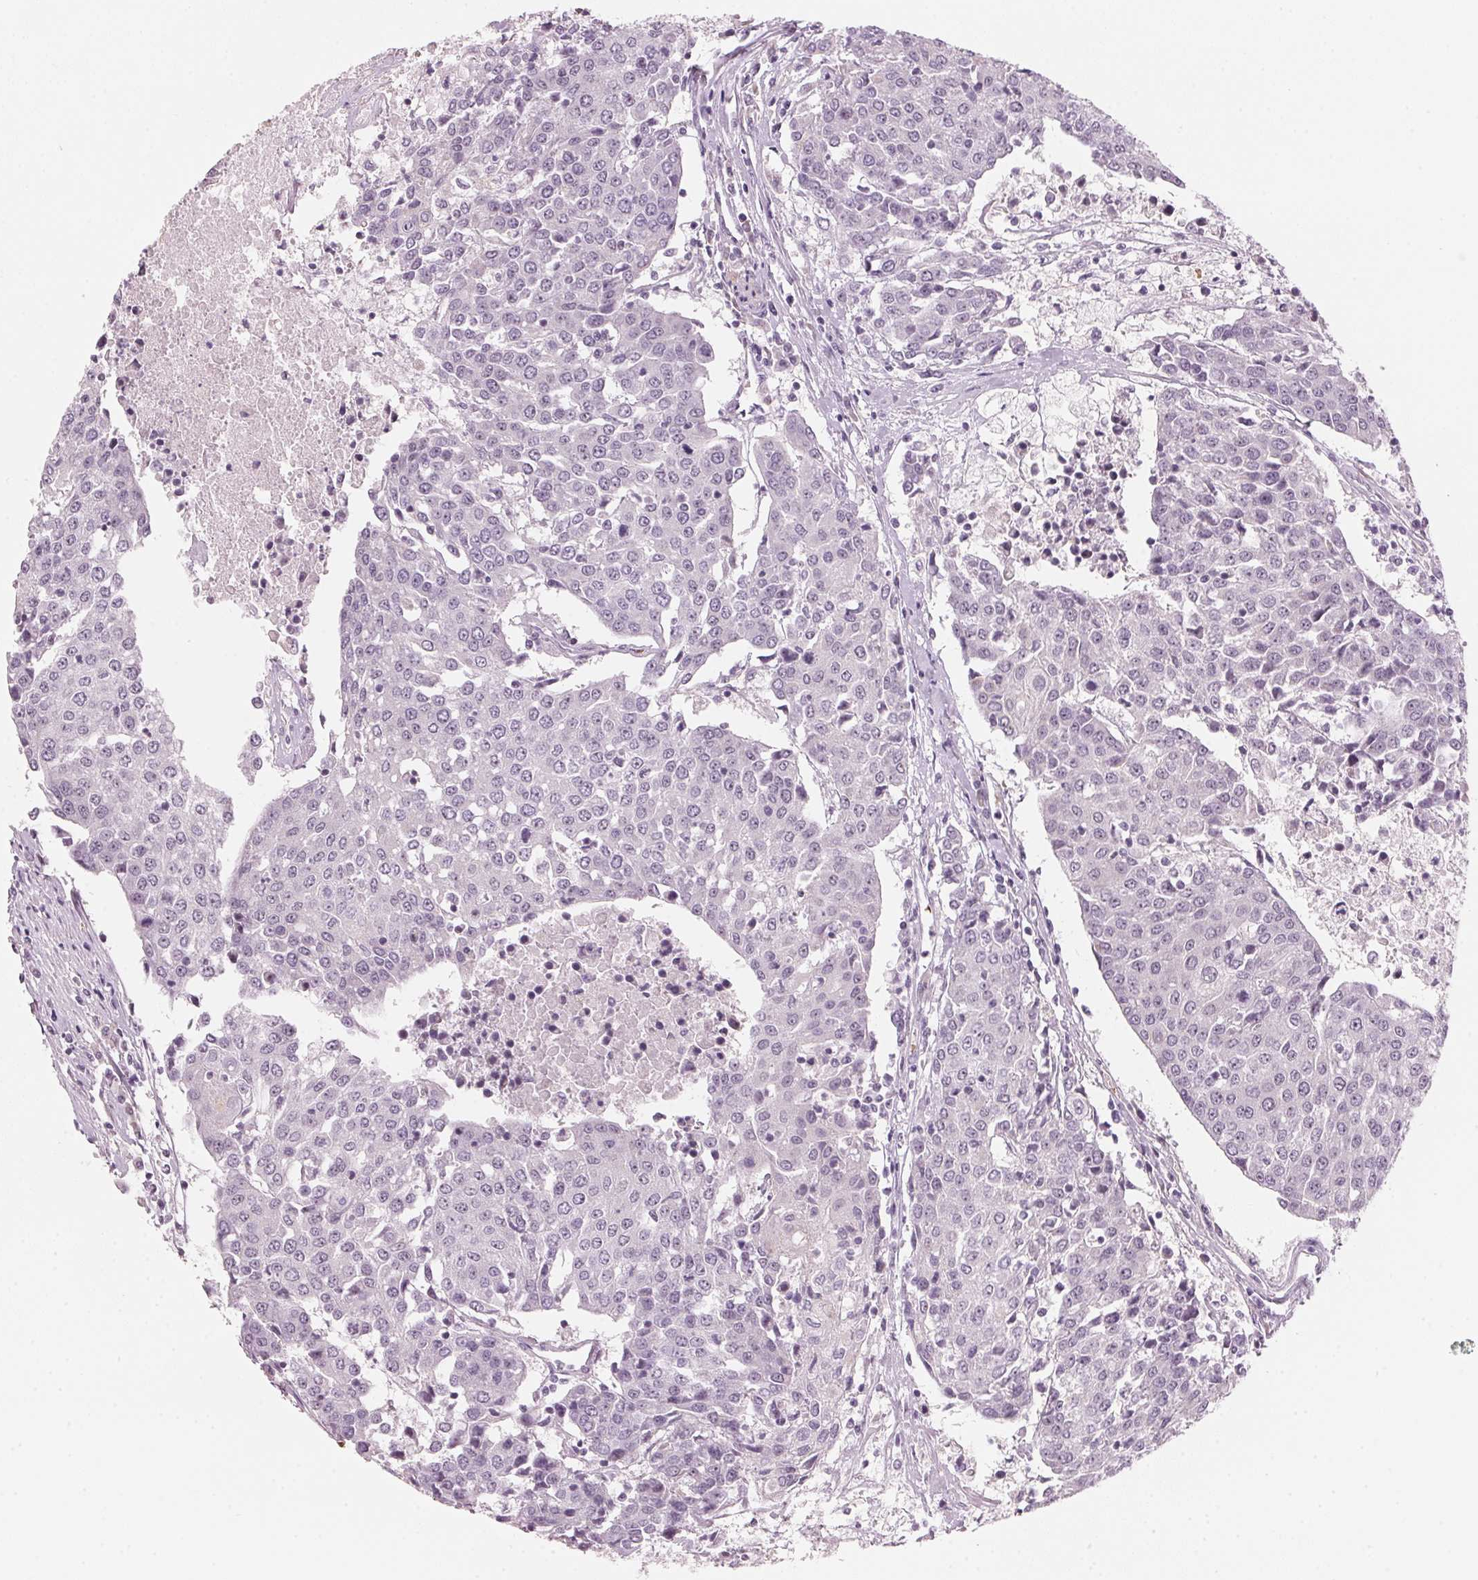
{"staining": {"intensity": "weak", "quantity": "<25%", "location": "nuclear"}, "tissue": "urothelial cancer", "cell_type": "Tumor cells", "image_type": "cancer", "snomed": [{"axis": "morphology", "description": "Urothelial carcinoma, High grade"}, {"axis": "topography", "description": "Urinary bladder"}], "caption": "Tumor cells are negative for brown protein staining in urothelial cancer.", "gene": "DNTTIP2", "patient": {"sex": "female", "age": 85}}